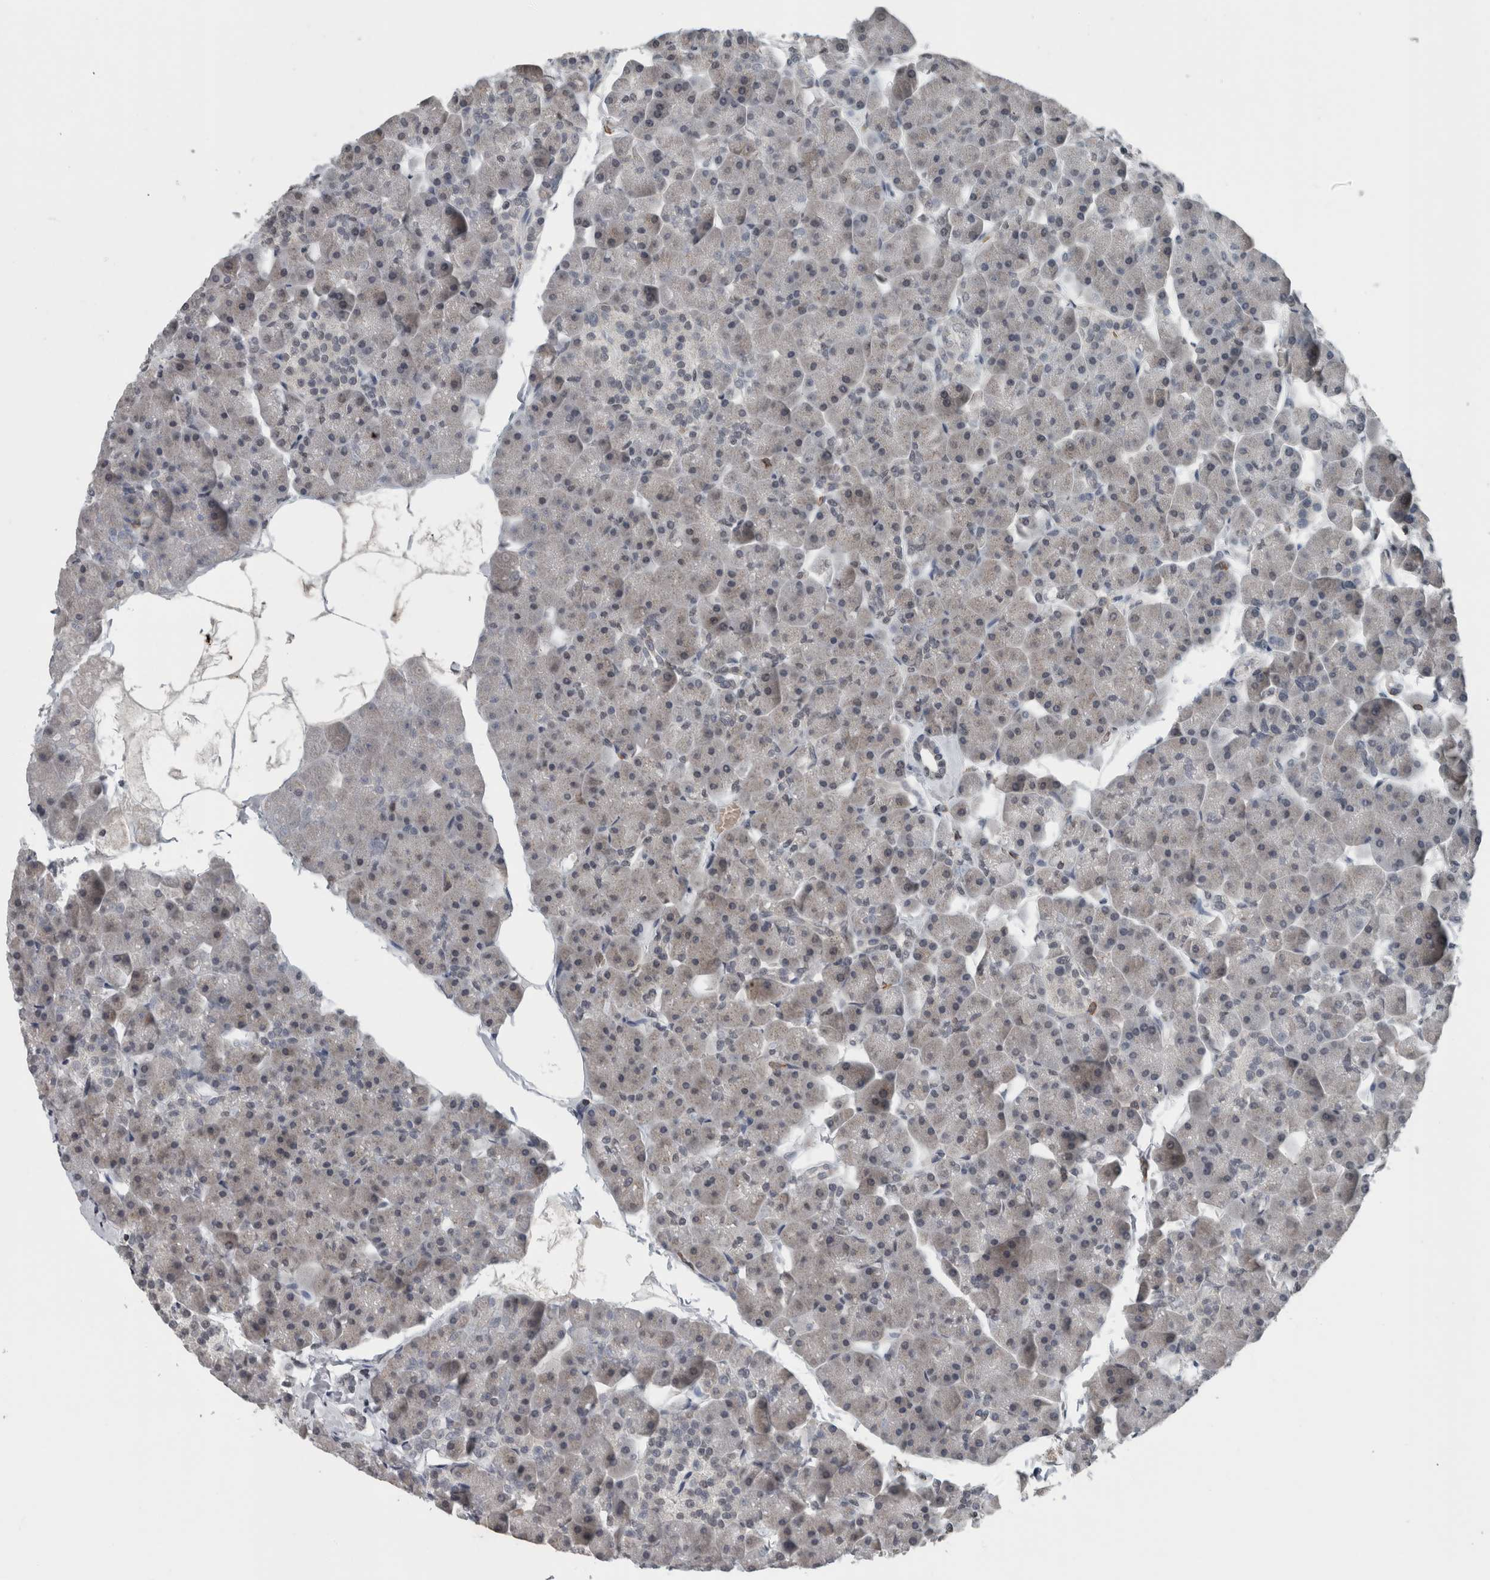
{"staining": {"intensity": "negative", "quantity": "none", "location": "none"}, "tissue": "pancreas", "cell_type": "Exocrine glandular cells", "image_type": "normal", "snomed": [{"axis": "morphology", "description": "Normal tissue, NOS"}, {"axis": "topography", "description": "Pancreas"}], "caption": "Immunohistochemical staining of unremarkable human pancreas exhibits no significant positivity in exocrine glandular cells. (Stains: DAB (3,3'-diaminobenzidine) immunohistochemistry (IHC) with hematoxylin counter stain, Microscopy: brightfield microscopy at high magnification).", "gene": "MAFF", "patient": {"sex": "male", "age": 35}}